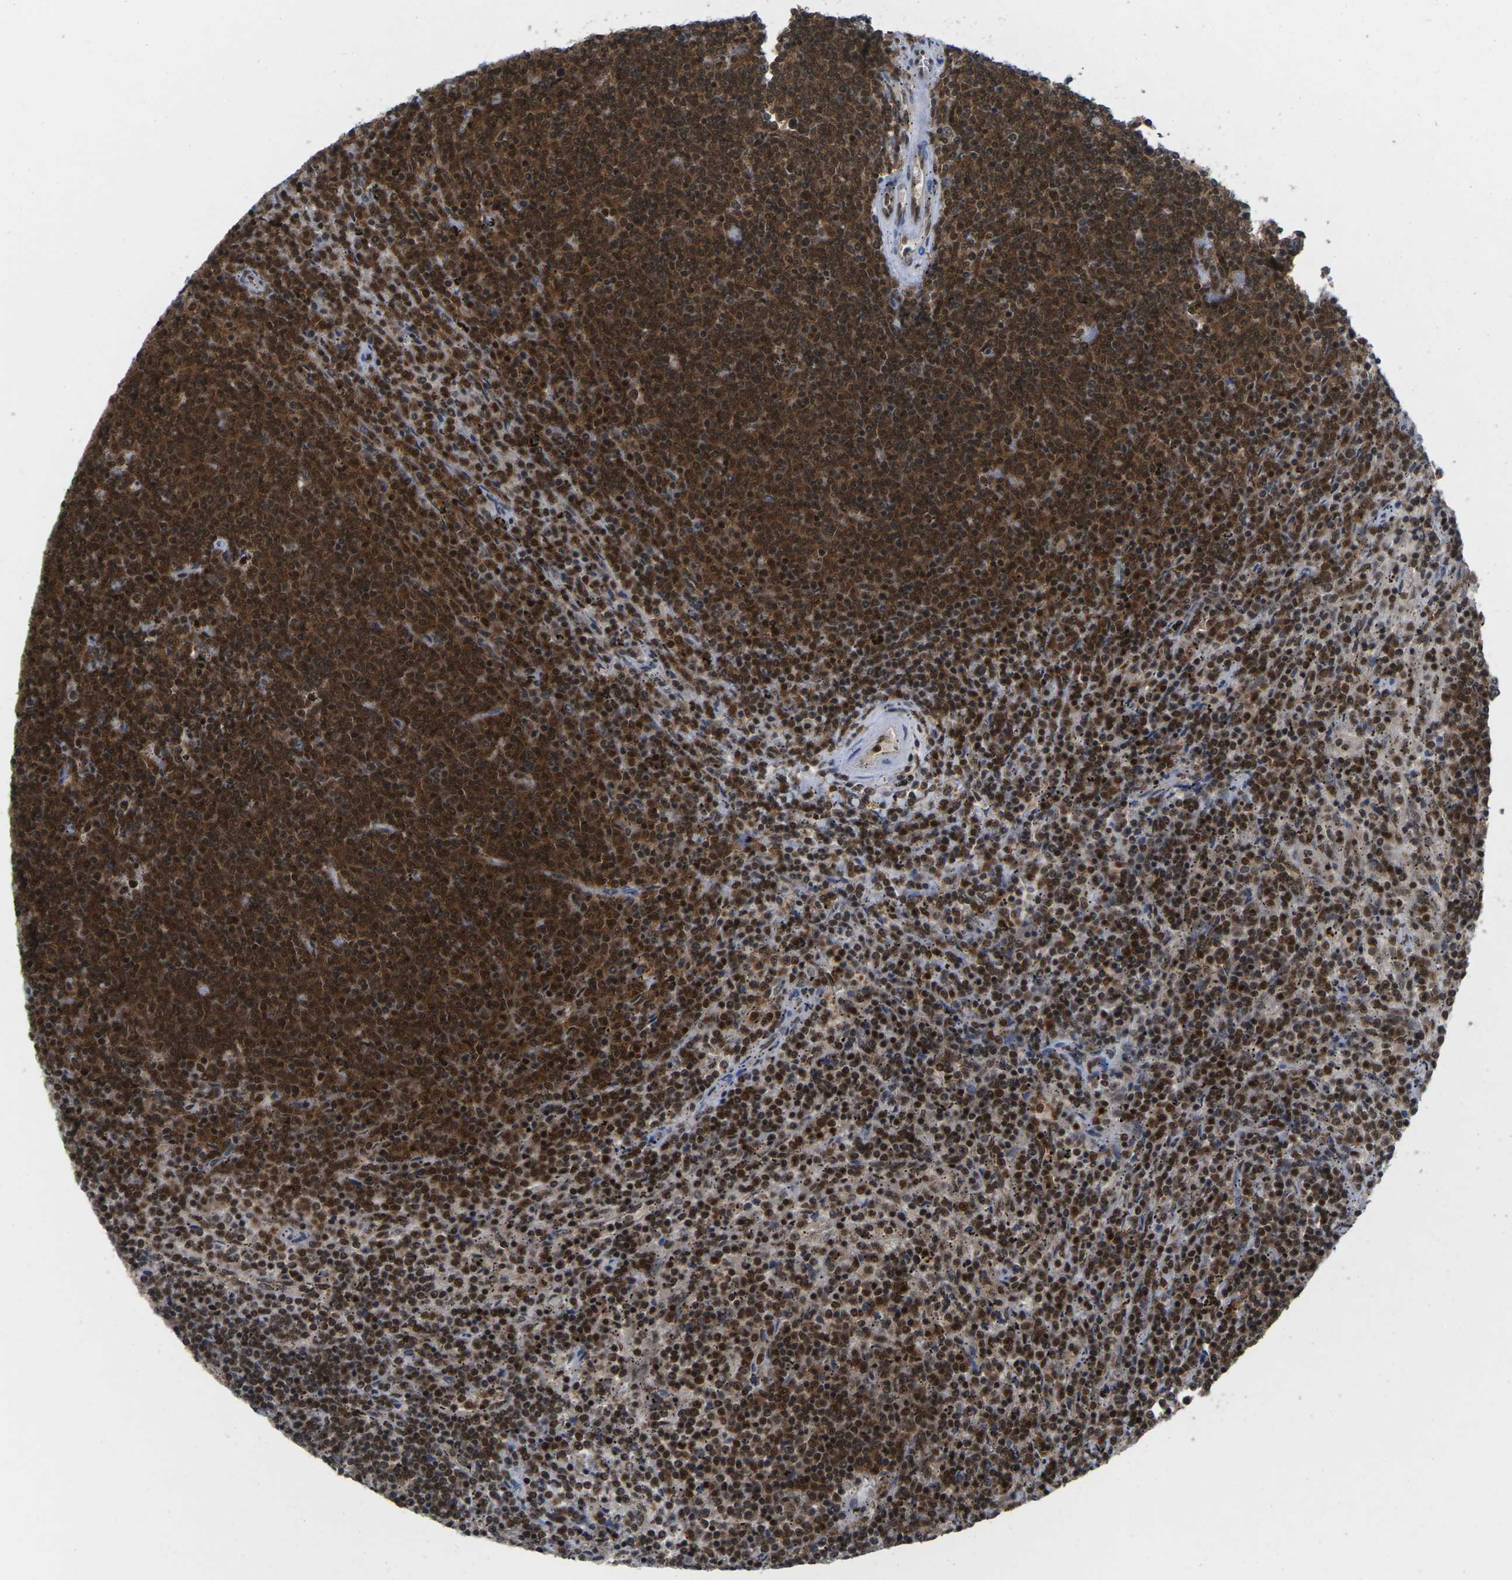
{"staining": {"intensity": "strong", "quantity": ">75%", "location": "cytoplasmic/membranous,nuclear"}, "tissue": "lymphoma", "cell_type": "Tumor cells", "image_type": "cancer", "snomed": [{"axis": "morphology", "description": "Malignant lymphoma, non-Hodgkin's type, Low grade"}, {"axis": "topography", "description": "Spleen"}], "caption": "This is an image of immunohistochemistry staining of lymphoma, which shows strong staining in the cytoplasmic/membranous and nuclear of tumor cells.", "gene": "MAGOH", "patient": {"sex": "female", "age": 50}}